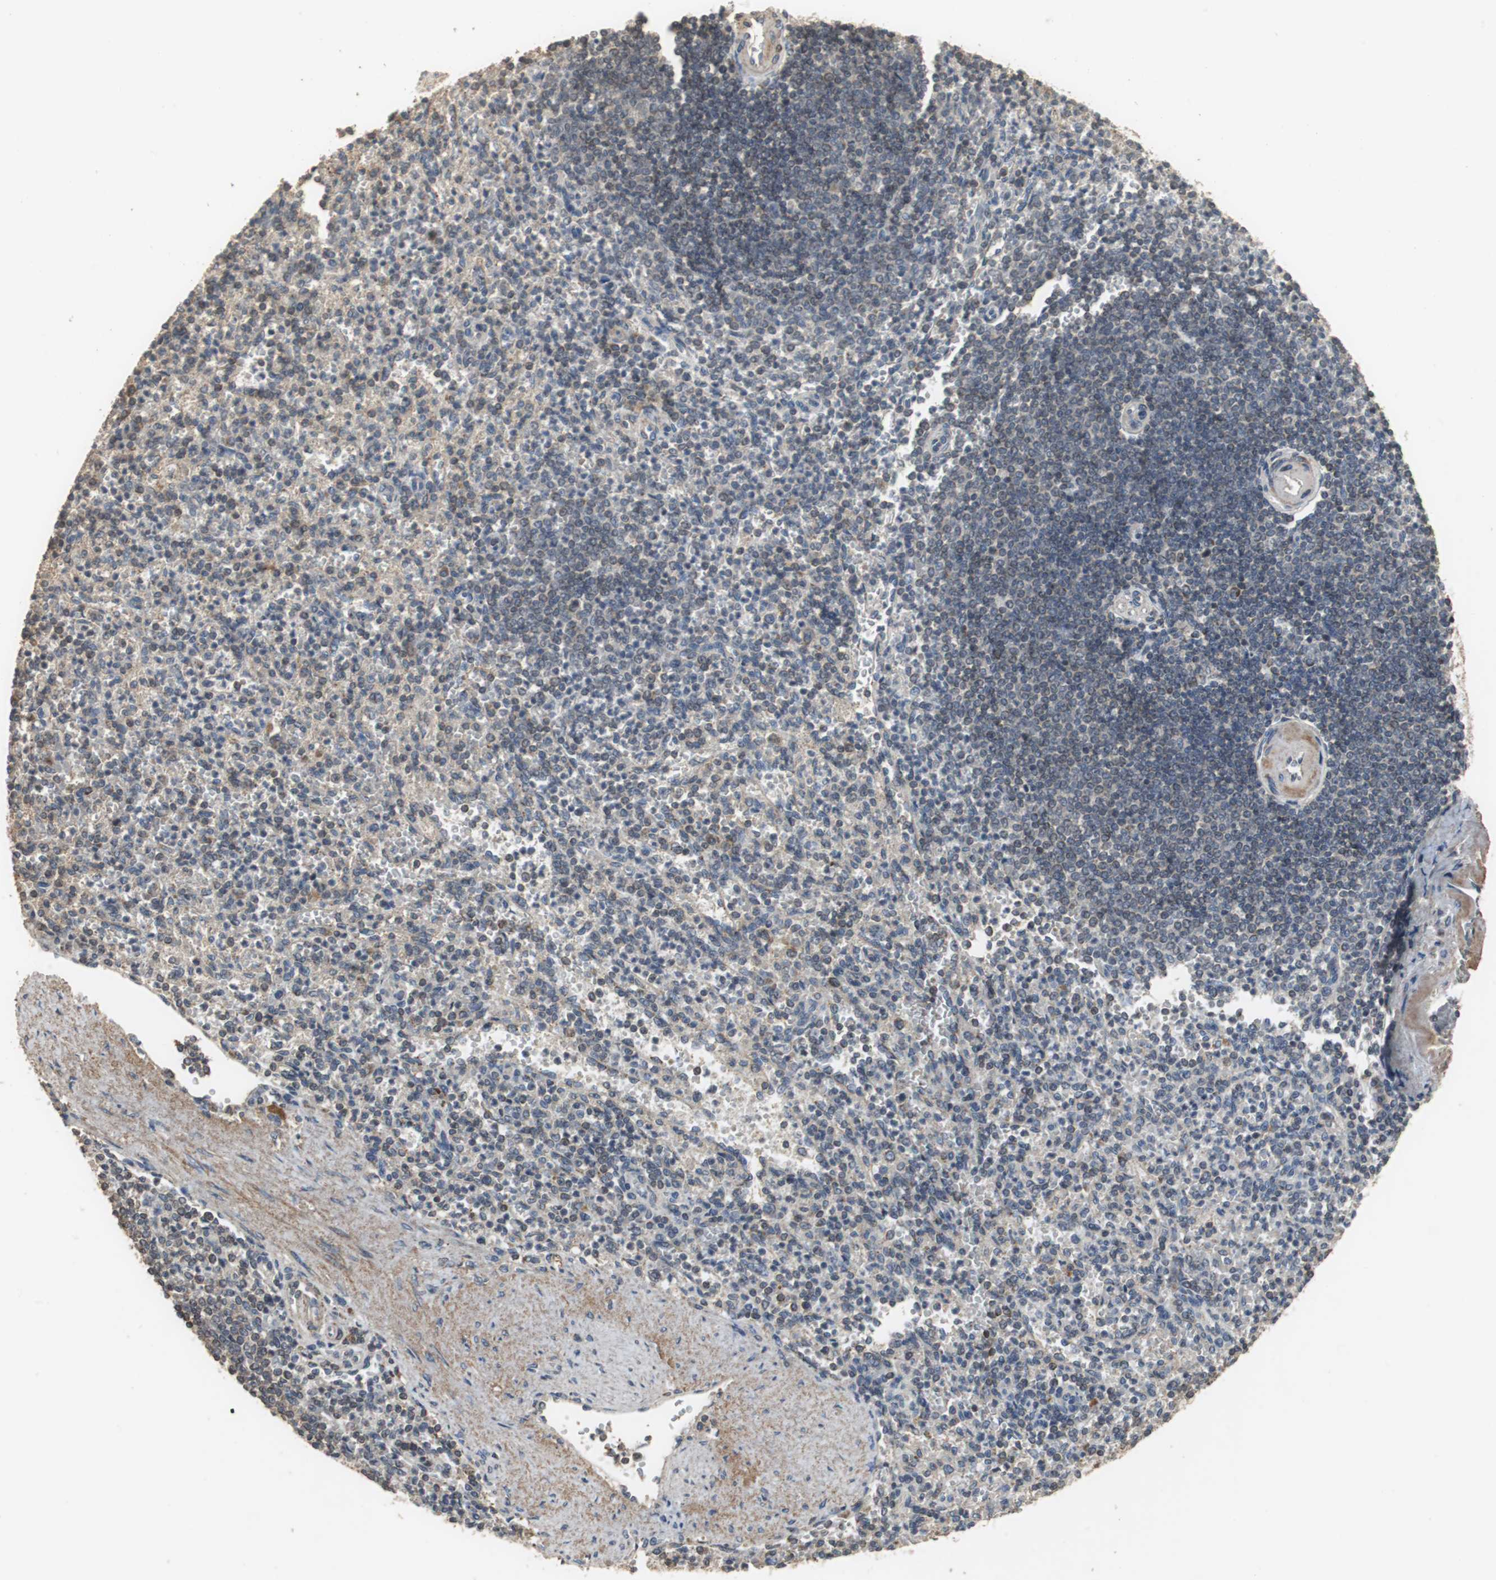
{"staining": {"intensity": "weak", "quantity": "<25%", "location": "cytoplasmic/membranous"}, "tissue": "spleen", "cell_type": "Cells in red pulp", "image_type": "normal", "snomed": [{"axis": "morphology", "description": "Normal tissue, NOS"}, {"axis": "topography", "description": "Spleen"}], "caption": "IHC of benign spleen displays no staining in cells in red pulp.", "gene": "NNT", "patient": {"sex": "female", "age": 74}}